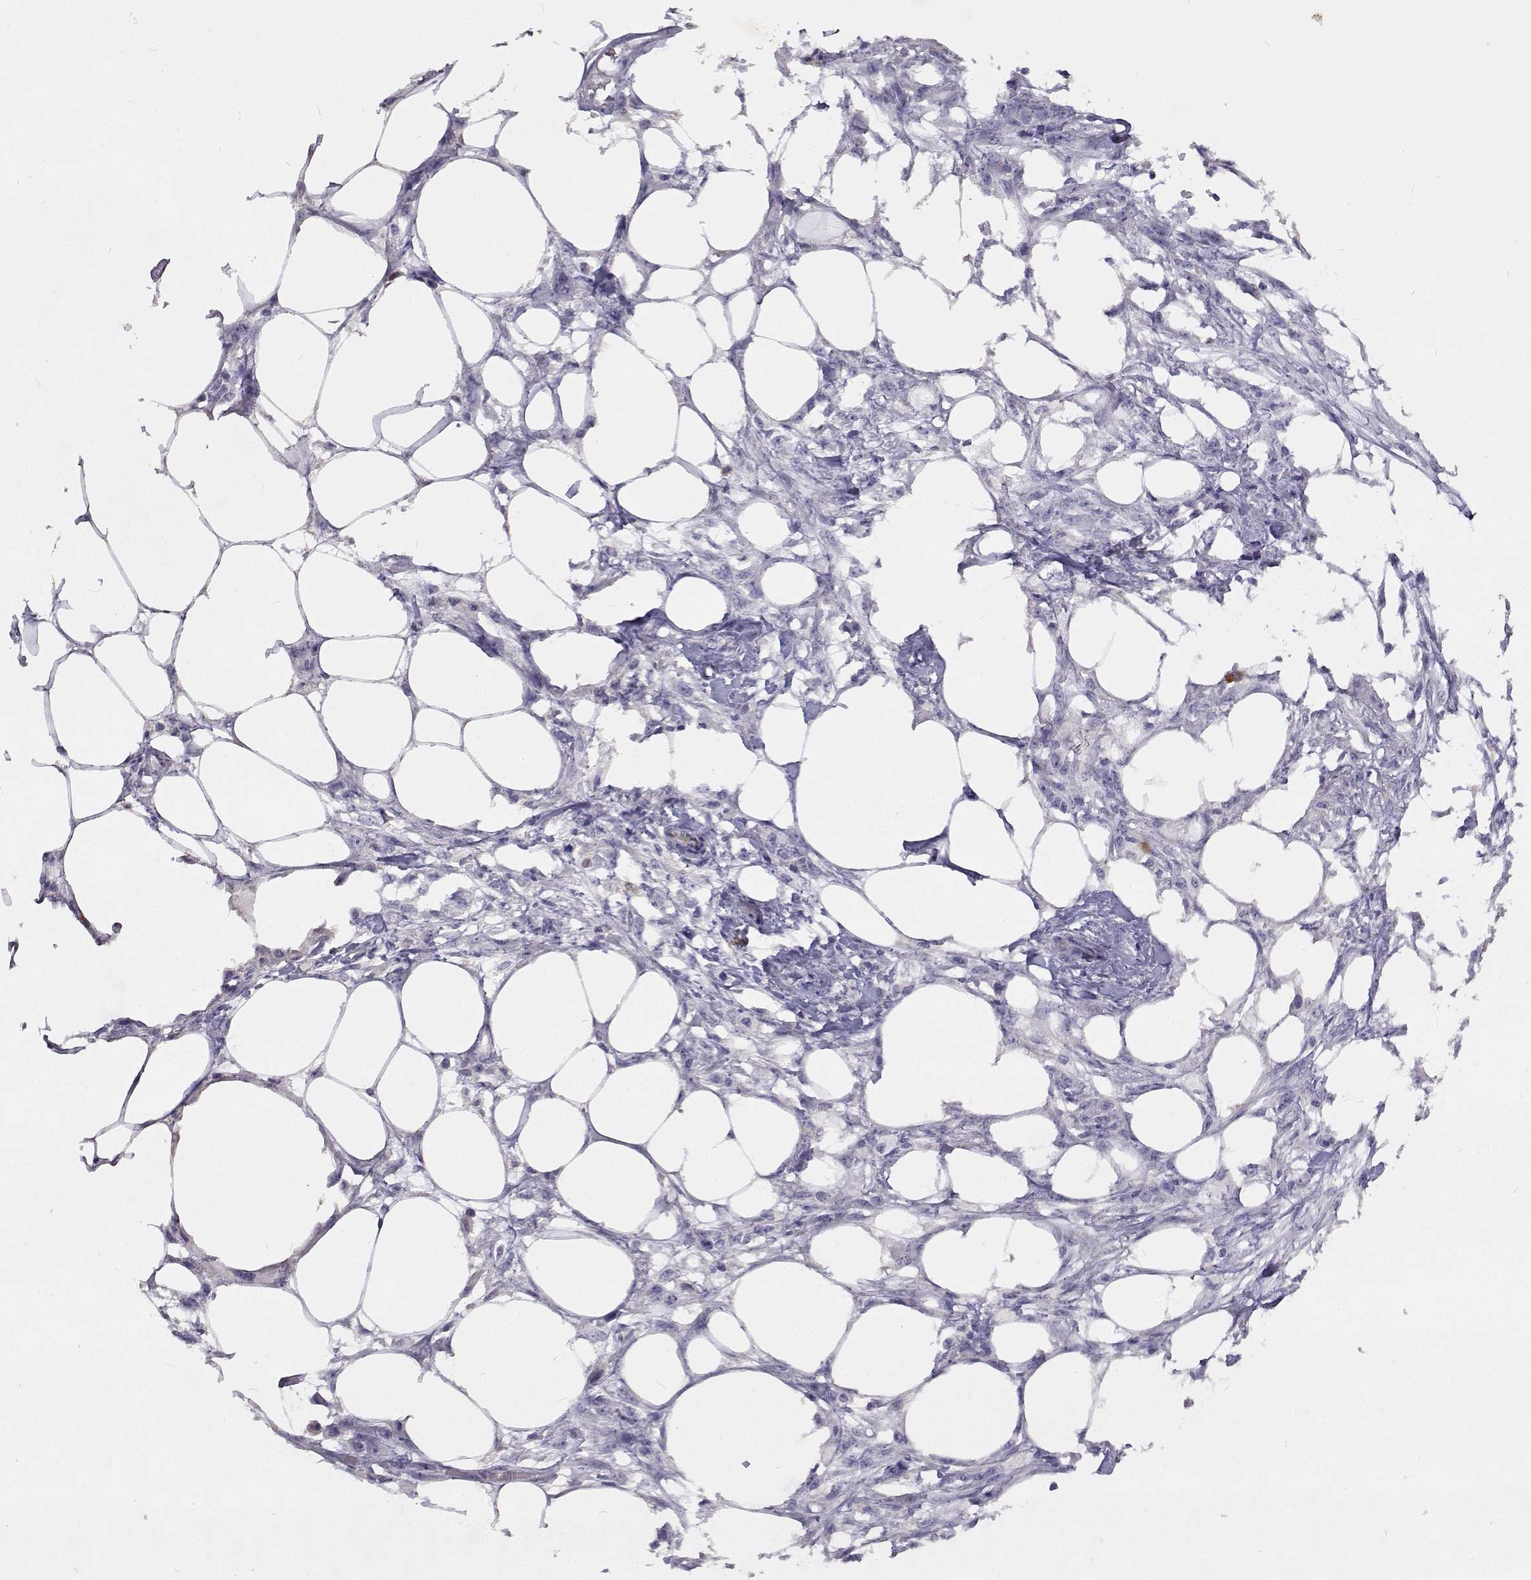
{"staining": {"intensity": "negative", "quantity": "none", "location": "none"}, "tissue": "skin cancer", "cell_type": "Tumor cells", "image_type": "cancer", "snomed": [{"axis": "morphology", "description": "Squamous cell carcinoma, NOS"}, {"axis": "topography", "description": "Skin"}], "caption": "The image displays no staining of tumor cells in skin cancer.", "gene": "CFAP44", "patient": {"sex": "female", "age": 59}}